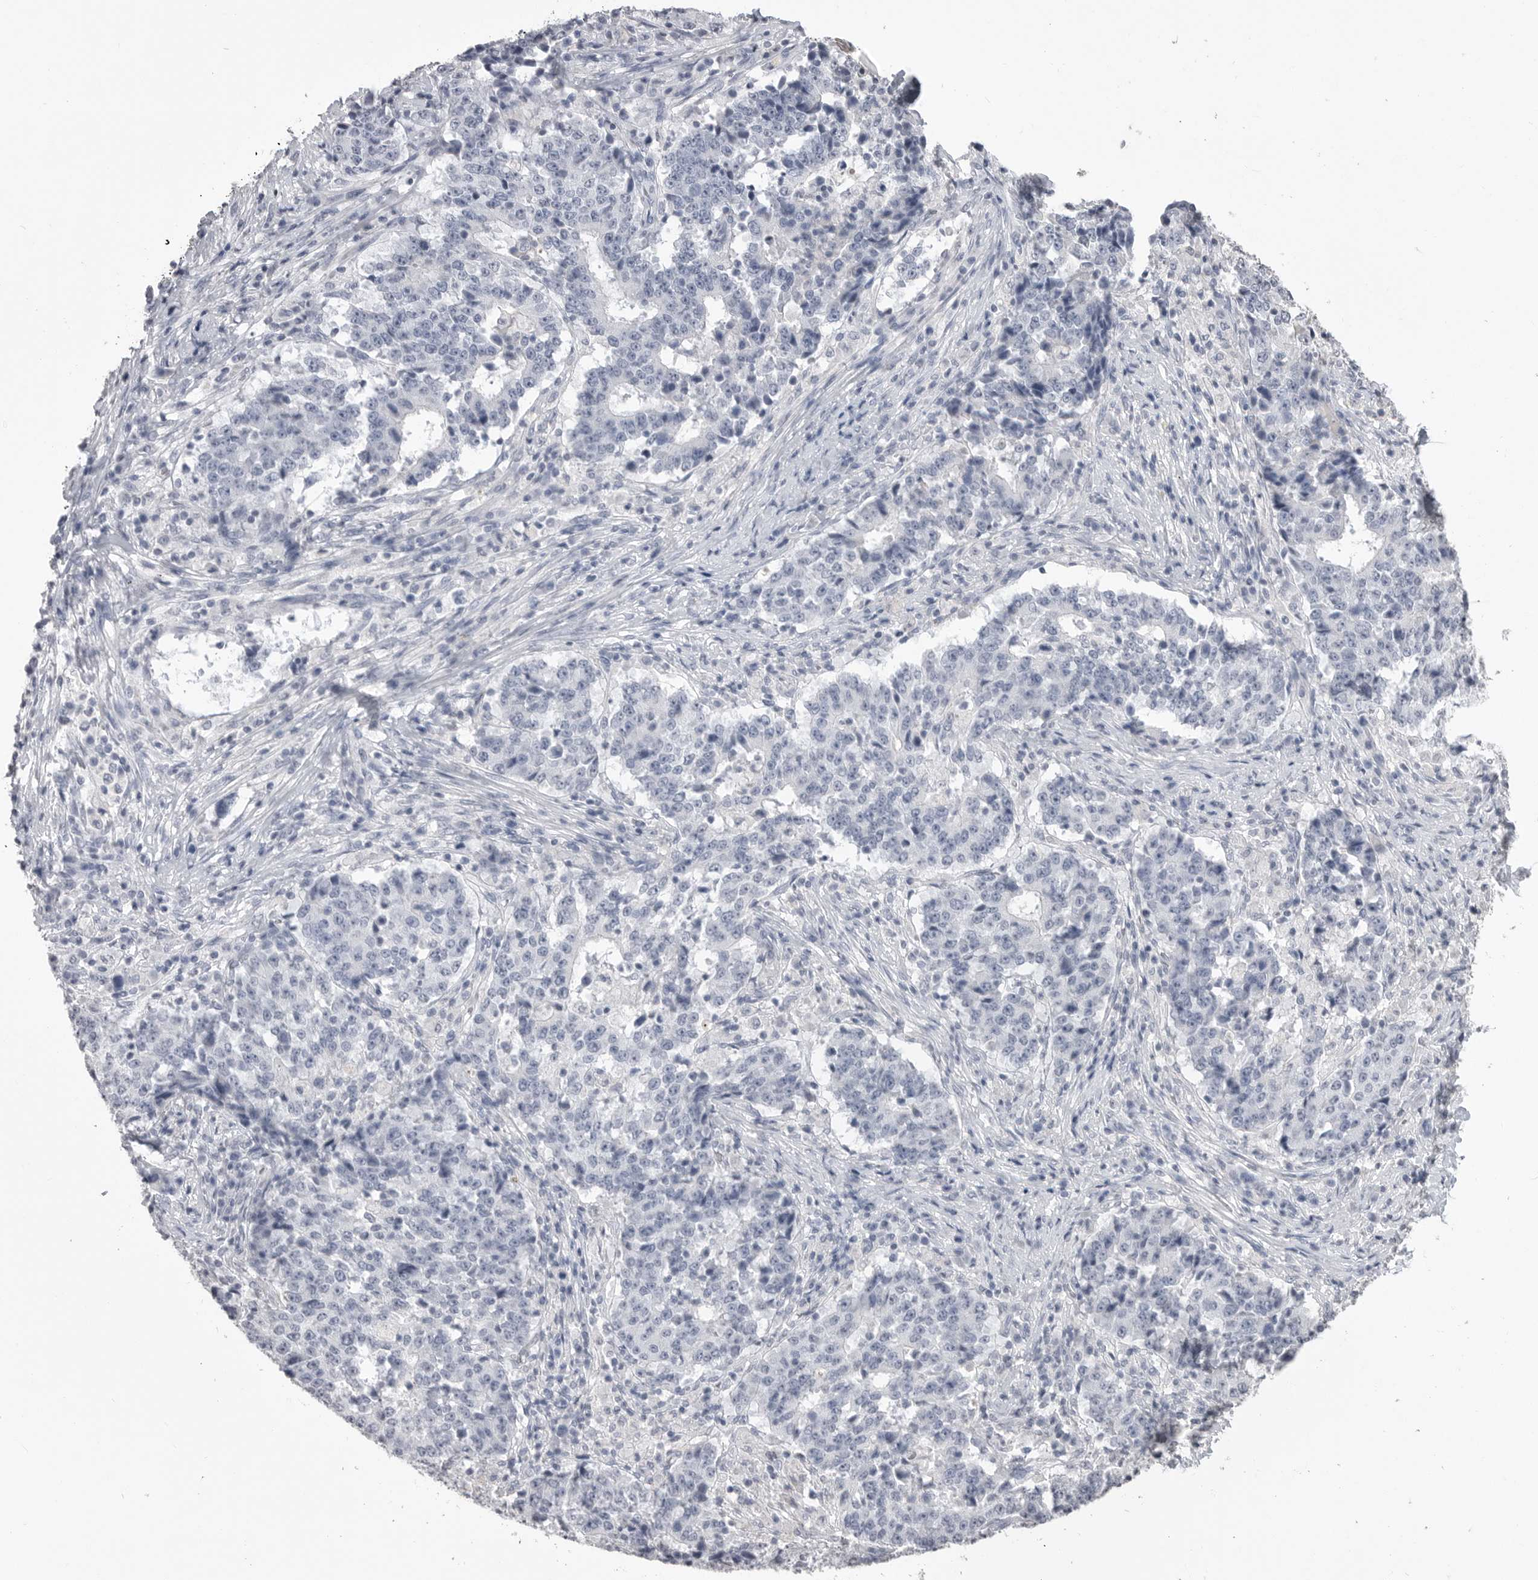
{"staining": {"intensity": "negative", "quantity": "none", "location": "none"}, "tissue": "stomach cancer", "cell_type": "Tumor cells", "image_type": "cancer", "snomed": [{"axis": "morphology", "description": "Adenocarcinoma, NOS"}, {"axis": "topography", "description": "Stomach"}], "caption": "Immunohistochemistry (IHC) of adenocarcinoma (stomach) reveals no positivity in tumor cells.", "gene": "ICAM5", "patient": {"sex": "male", "age": 59}}